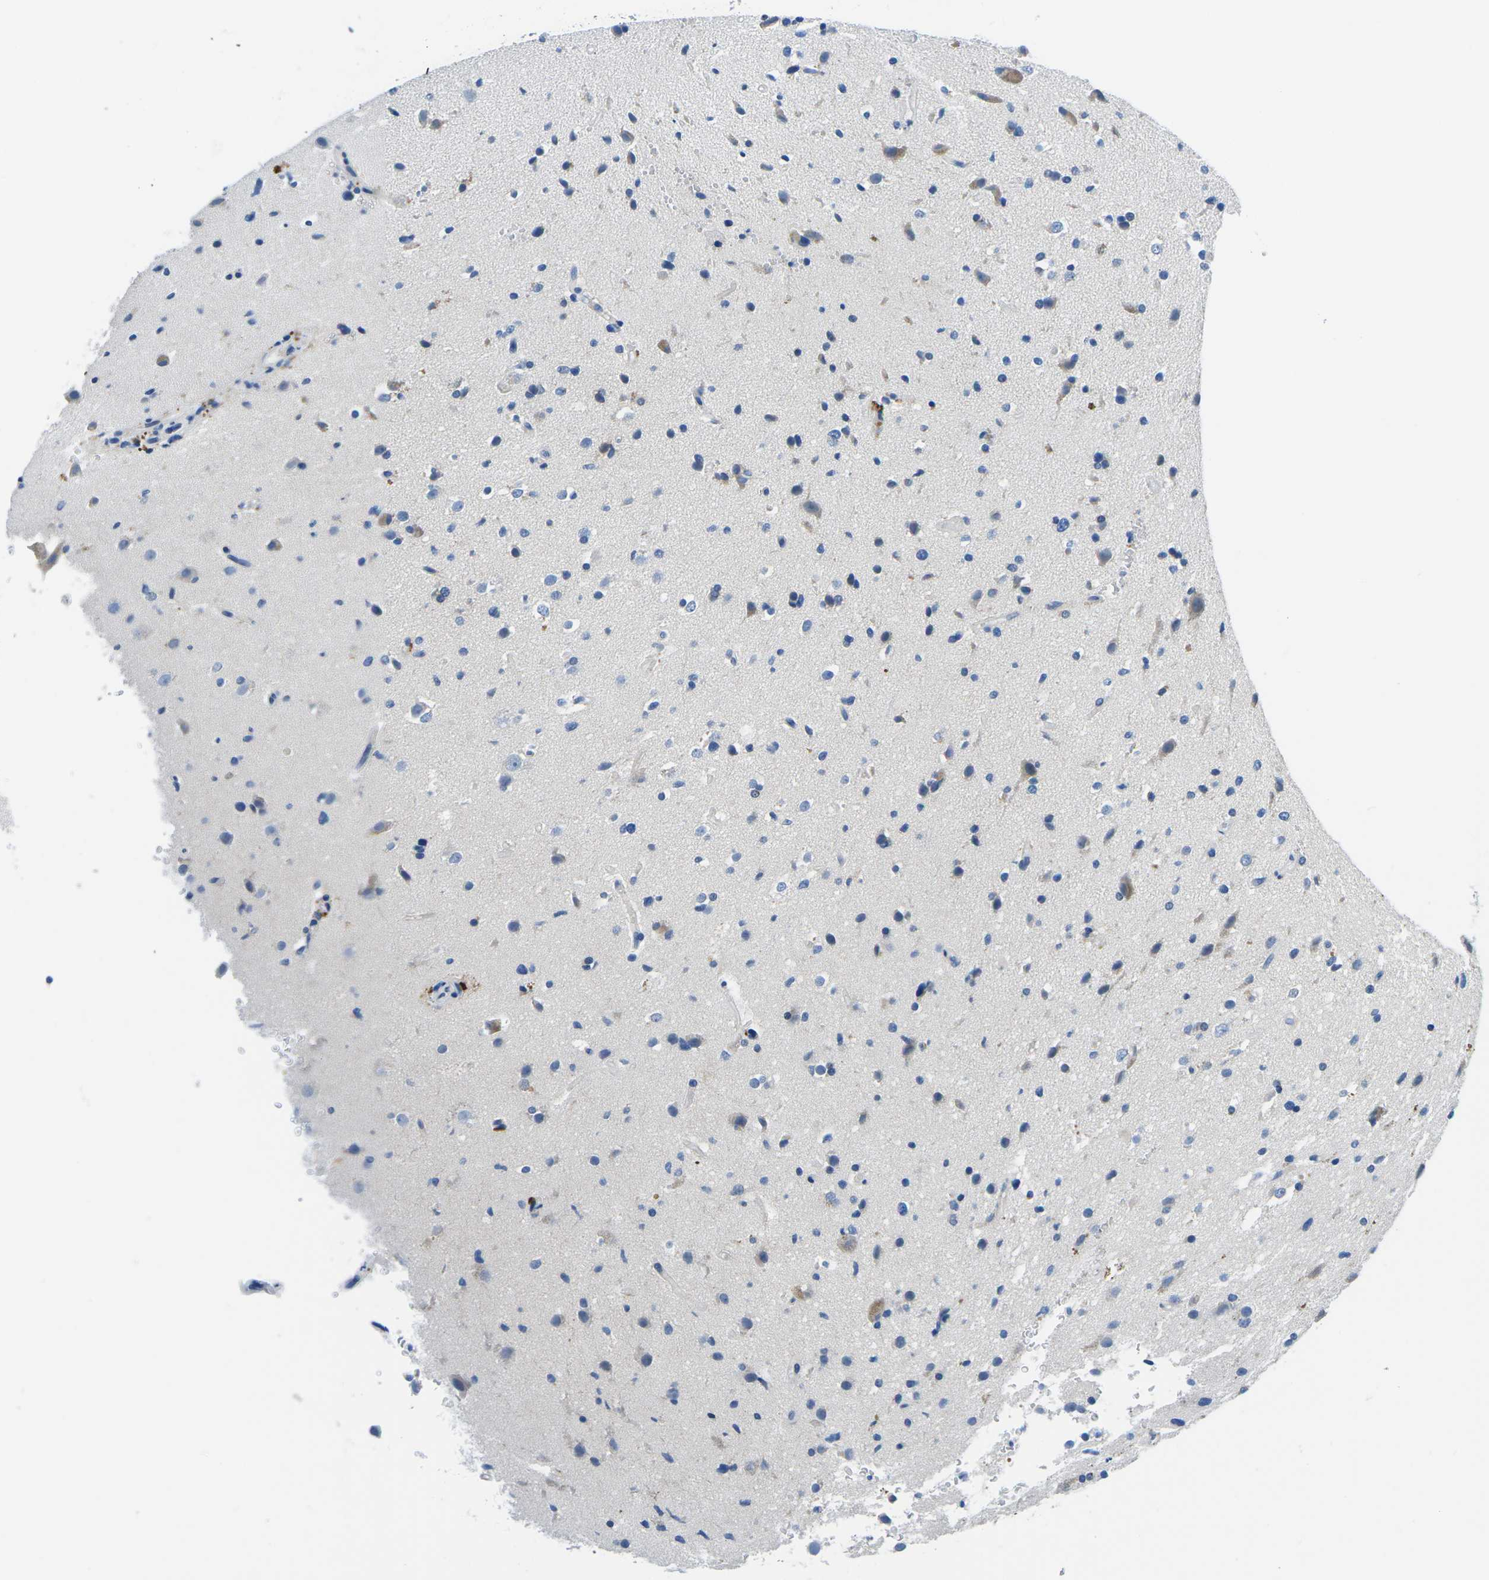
{"staining": {"intensity": "weak", "quantity": "<25%", "location": "cytoplasmic/membranous"}, "tissue": "glioma", "cell_type": "Tumor cells", "image_type": "cancer", "snomed": [{"axis": "morphology", "description": "Glioma, malignant, High grade"}, {"axis": "topography", "description": "Brain"}], "caption": "Protein analysis of glioma displays no significant expression in tumor cells.", "gene": "TM6SF1", "patient": {"sex": "male", "age": 33}}